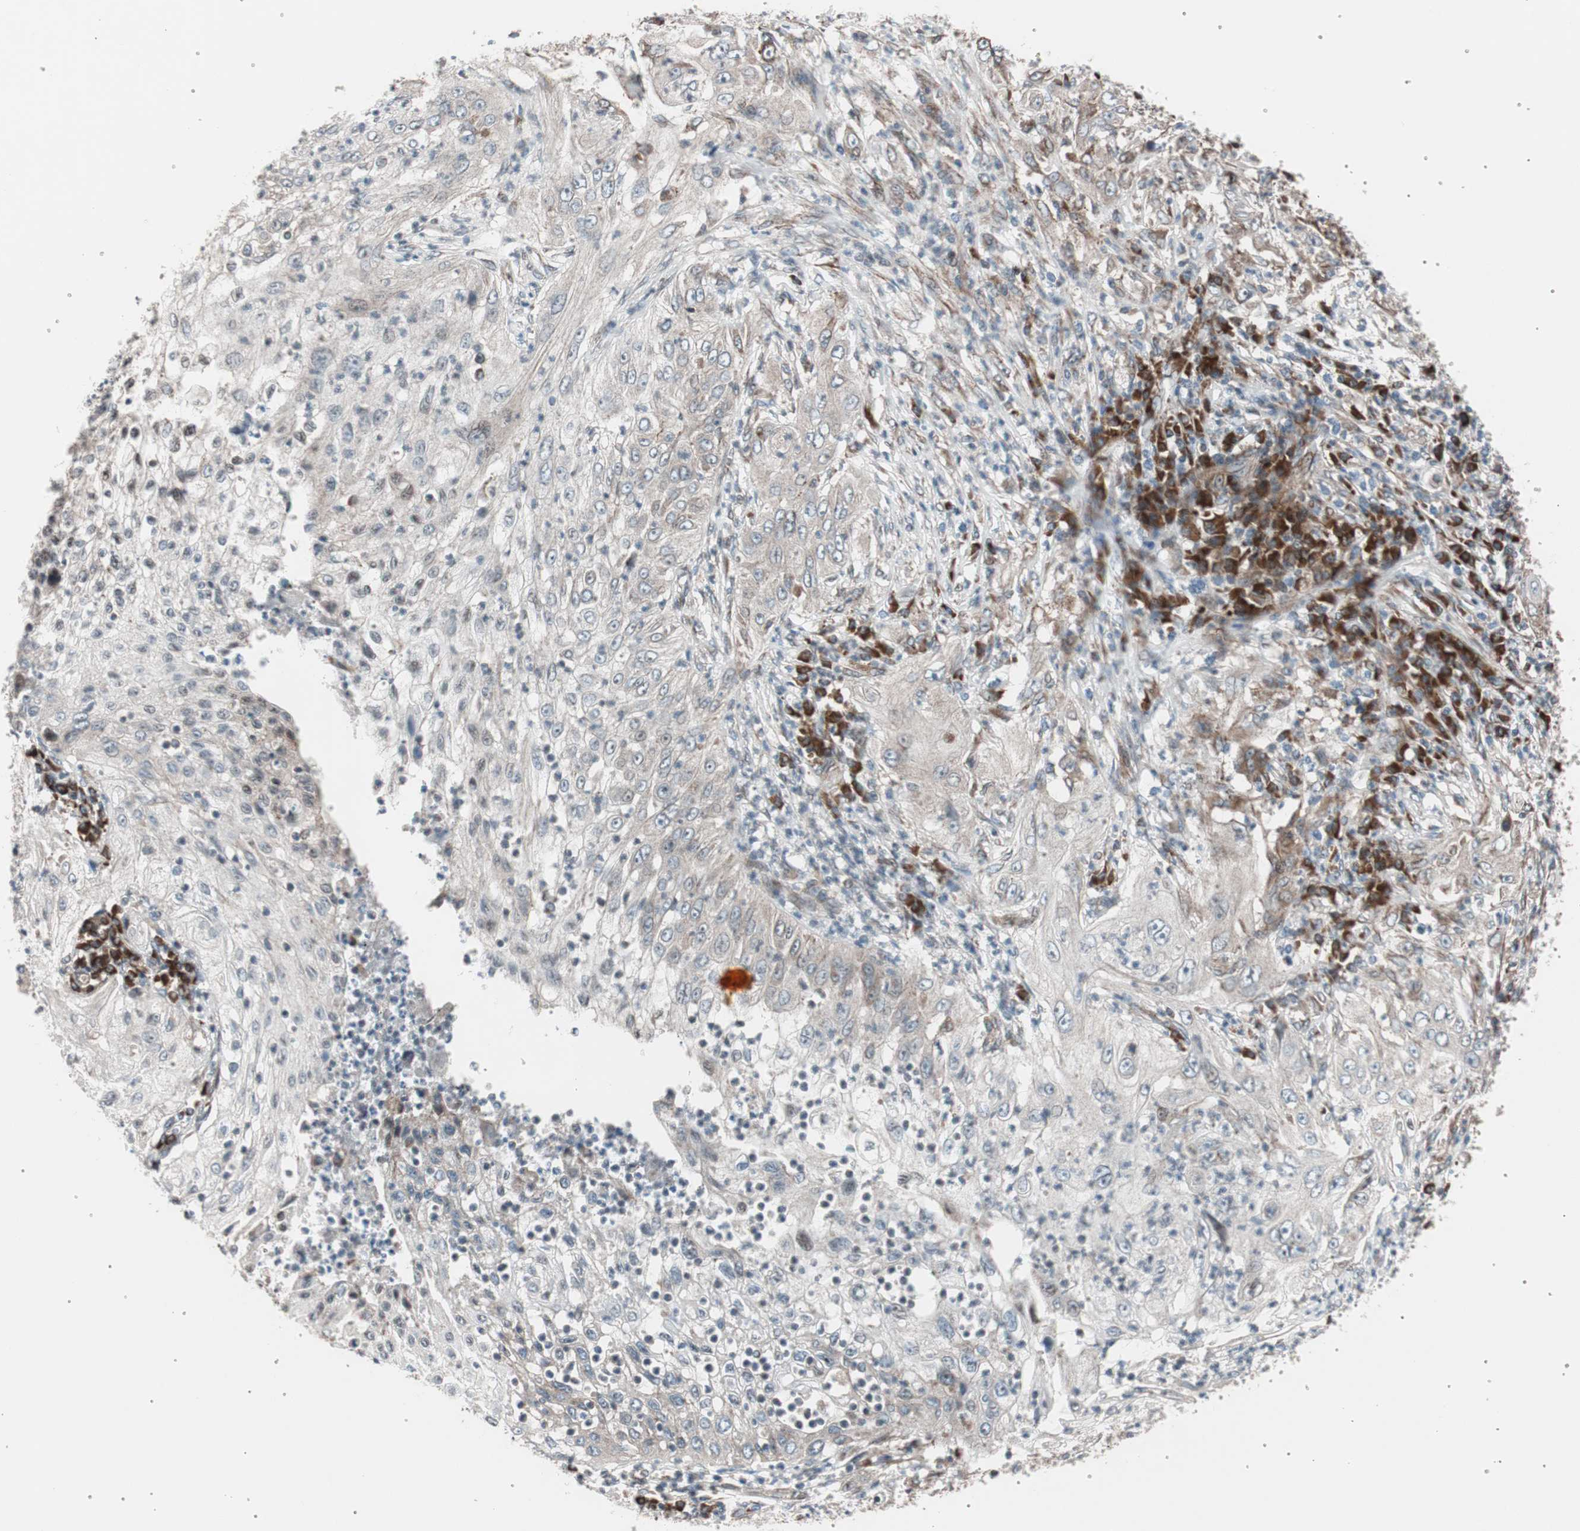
{"staining": {"intensity": "weak", "quantity": ">75%", "location": "cytoplasmic/membranous"}, "tissue": "lung cancer", "cell_type": "Tumor cells", "image_type": "cancer", "snomed": [{"axis": "morphology", "description": "Inflammation, NOS"}, {"axis": "morphology", "description": "Squamous cell carcinoma, NOS"}, {"axis": "topography", "description": "Lymph node"}, {"axis": "topography", "description": "Soft tissue"}, {"axis": "topography", "description": "Lung"}], "caption": "Human lung squamous cell carcinoma stained for a protein (brown) displays weak cytoplasmic/membranous positive expression in about >75% of tumor cells.", "gene": "CCL14", "patient": {"sex": "male", "age": 66}}